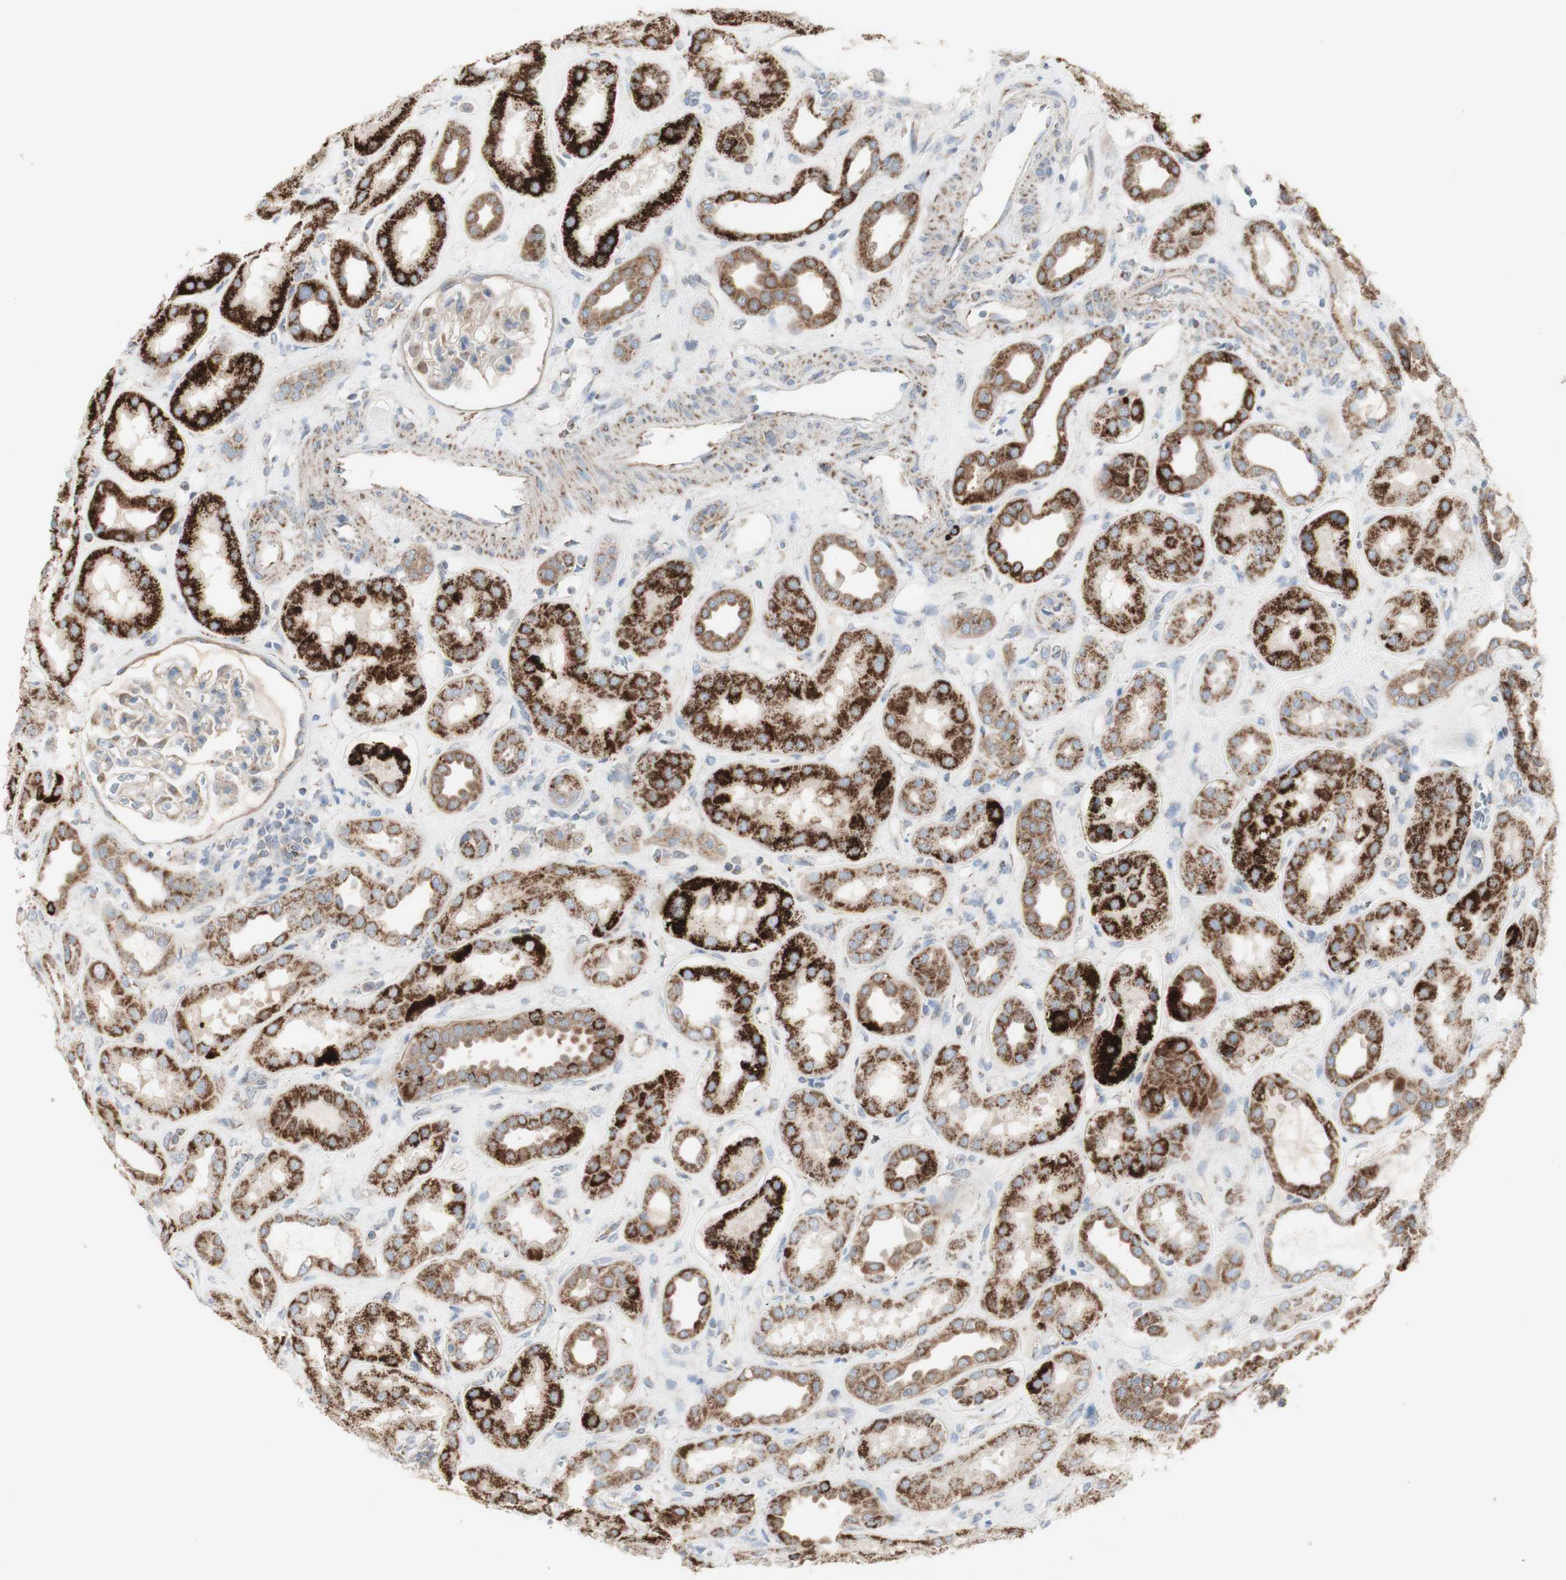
{"staining": {"intensity": "weak", "quantity": "25%-75%", "location": "cytoplasmic/membranous"}, "tissue": "kidney", "cell_type": "Cells in glomeruli", "image_type": "normal", "snomed": [{"axis": "morphology", "description": "Normal tissue, NOS"}, {"axis": "topography", "description": "Kidney"}], "caption": "Immunohistochemistry (IHC) of normal kidney displays low levels of weak cytoplasmic/membranous positivity in approximately 25%-75% of cells in glomeruli.", "gene": "C3orf52", "patient": {"sex": "male", "age": 59}}